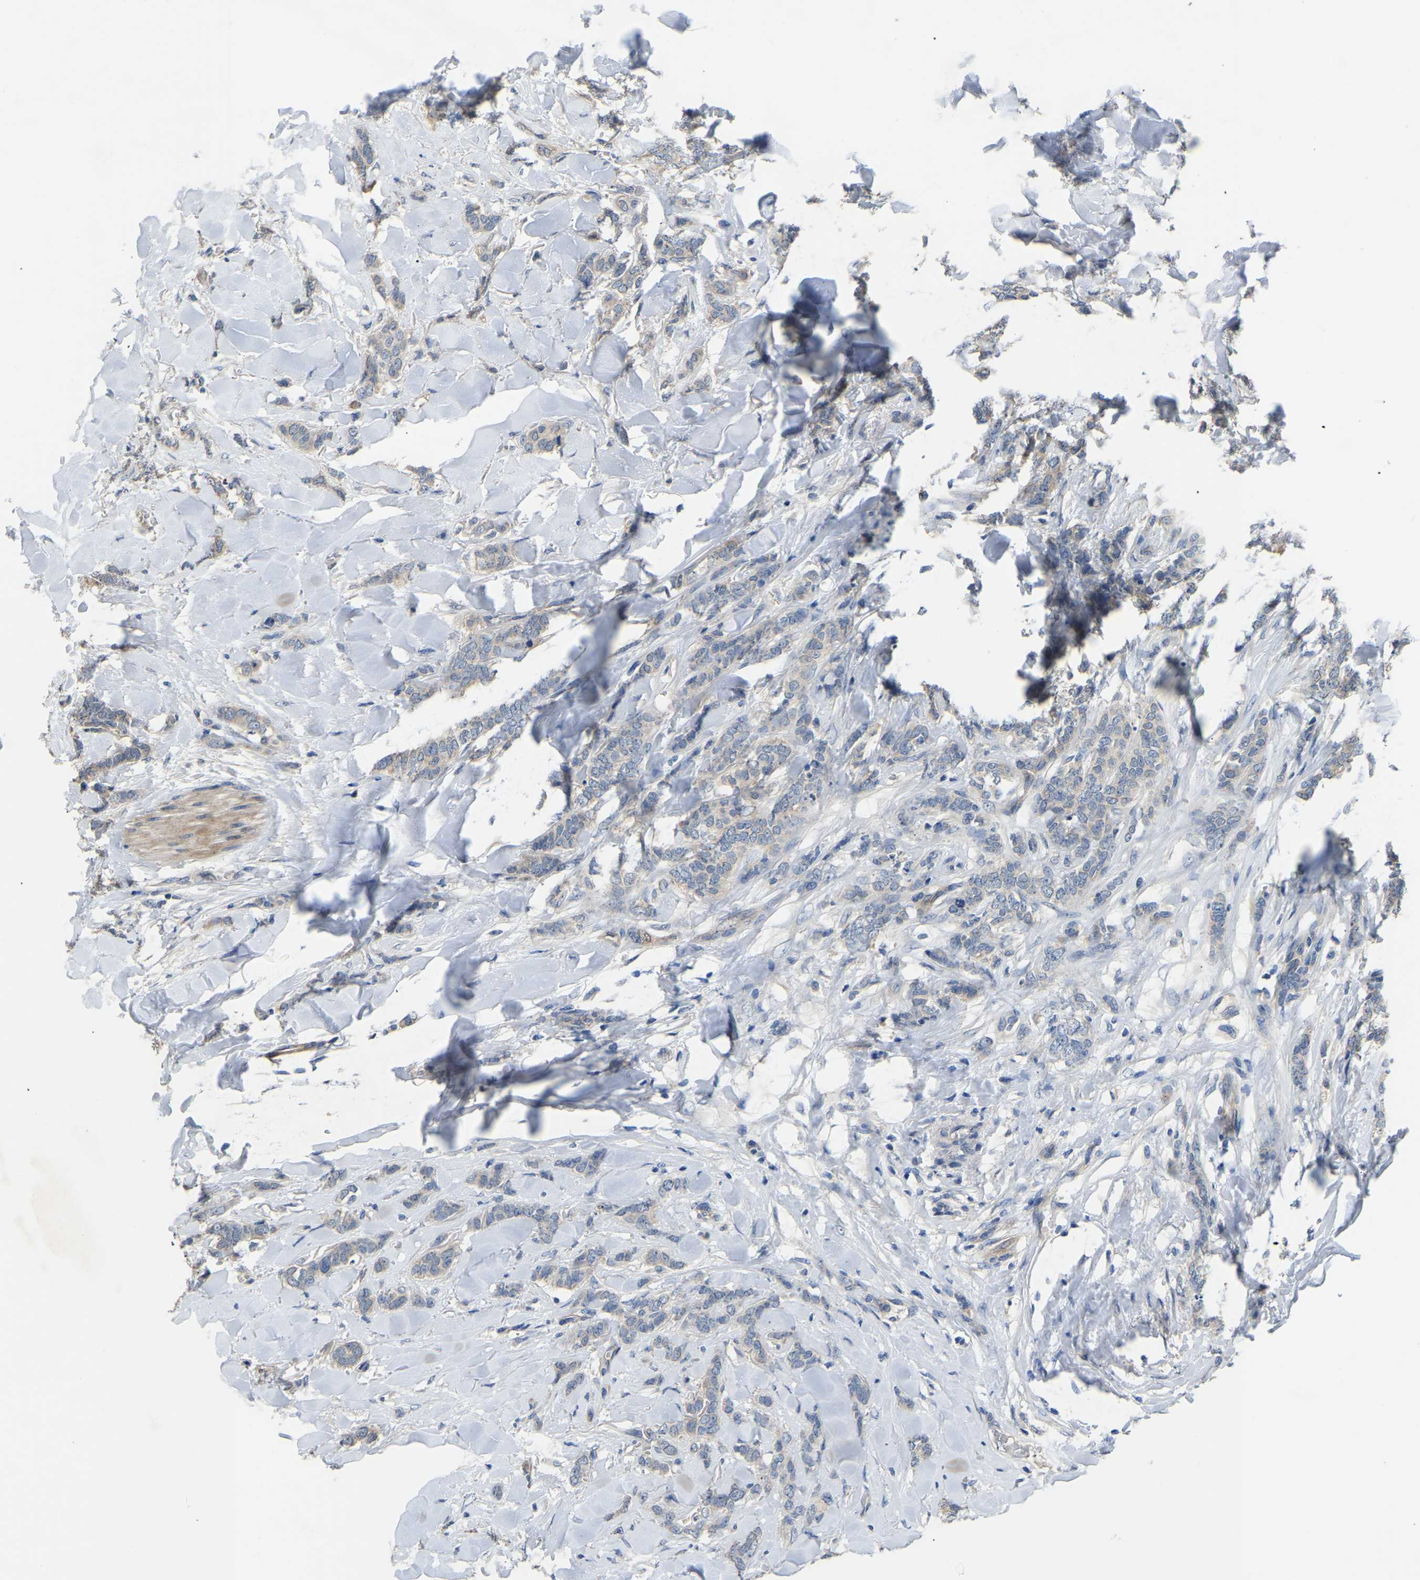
{"staining": {"intensity": "negative", "quantity": "none", "location": "none"}, "tissue": "breast cancer", "cell_type": "Tumor cells", "image_type": "cancer", "snomed": [{"axis": "morphology", "description": "Lobular carcinoma"}, {"axis": "topography", "description": "Skin"}, {"axis": "topography", "description": "Breast"}], "caption": "IHC histopathology image of neoplastic tissue: human breast cancer (lobular carcinoma) stained with DAB (3,3'-diaminobenzidine) reveals no significant protein staining in tumor cells.", "gene": "HIGD2B", "patient": {"sex": "female", "age": 46}}